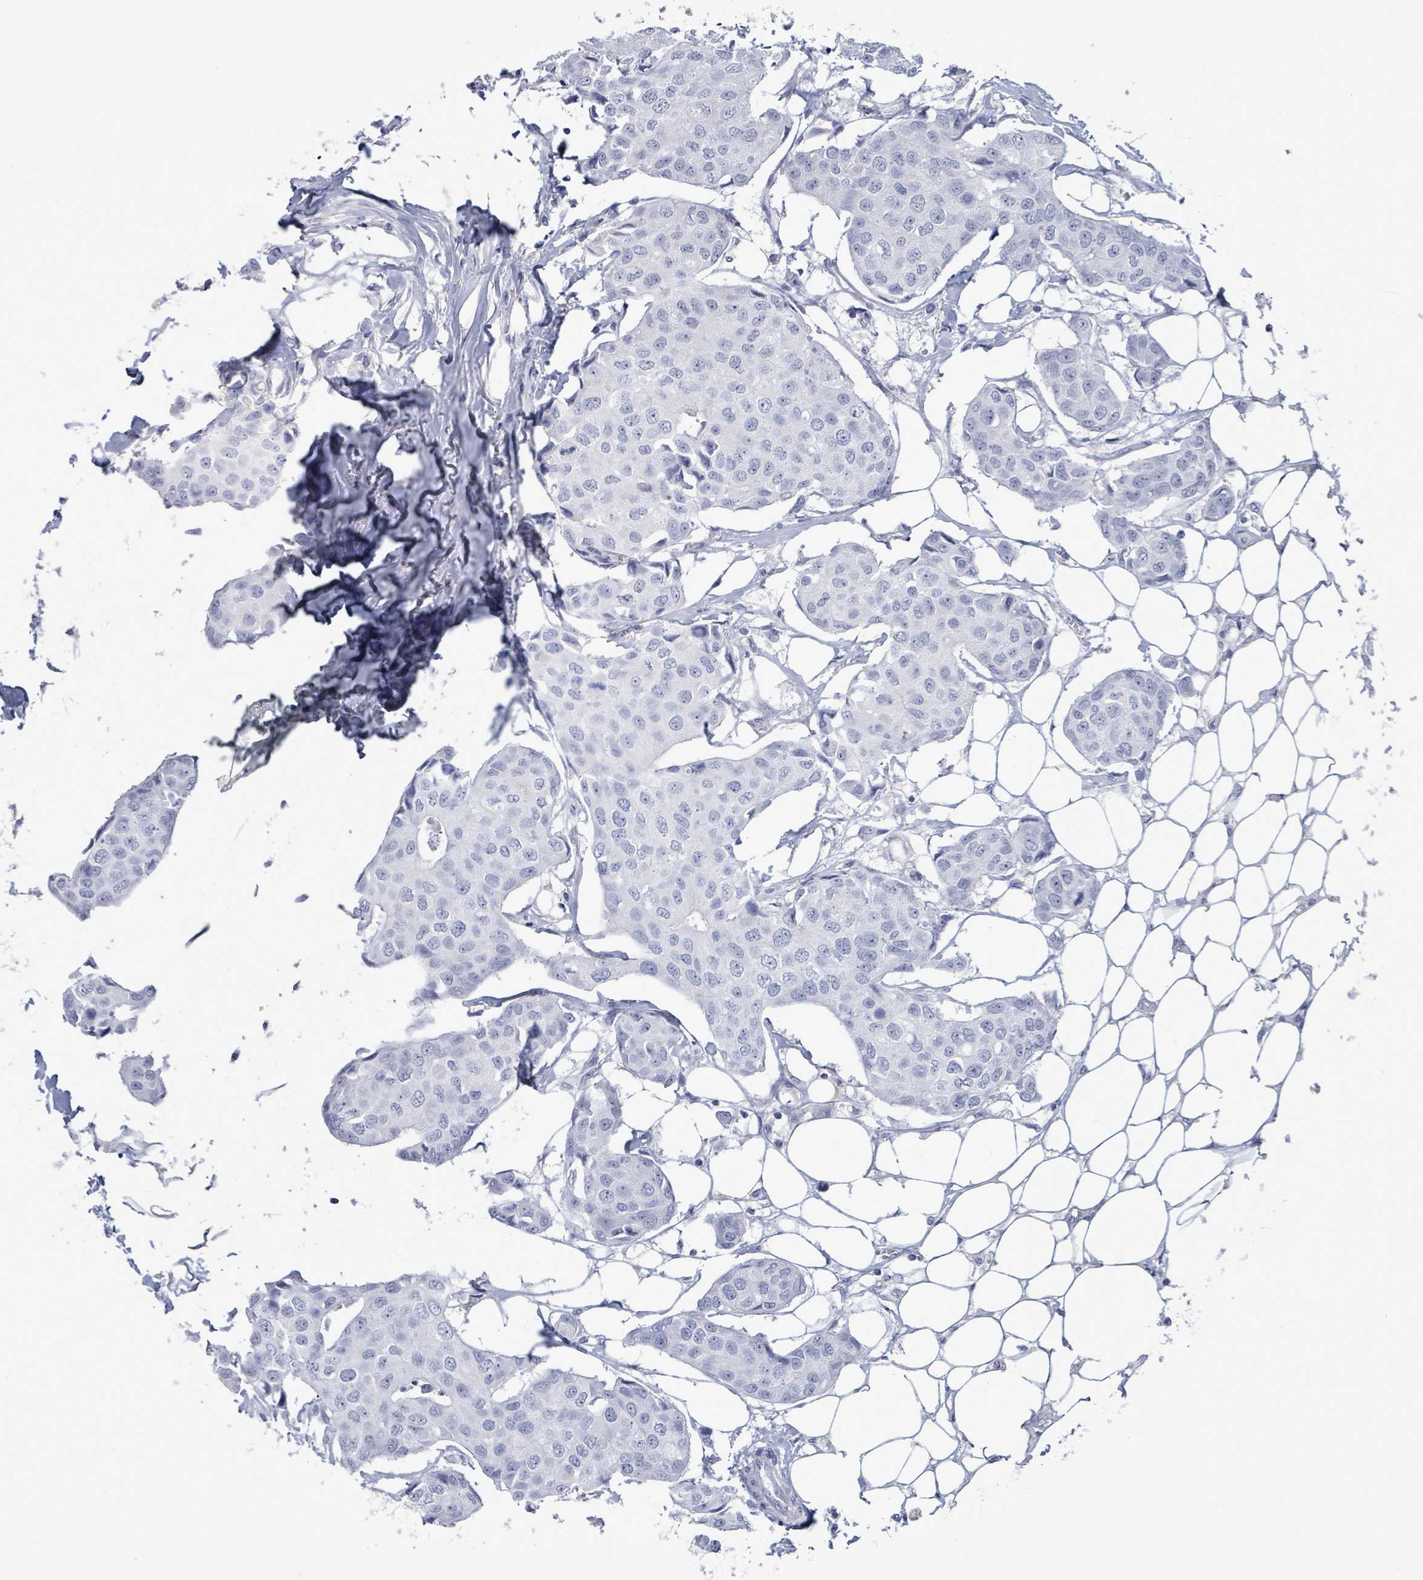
{"staining": {"intensity": "negative", "quantity": "none", "location": "none"}, "tissue": "breast cancer", "cell_type": "Tumor cells", "image_type": "cancer", "snomed": [{"axis": "morphology", "description": "Duct carcinoma"}, {"axis": "topography", "description": "Breast"}, {"axis": "topography", "description": "Lymph node"}], "caption": "IHC photomicrograph of neoplastic tissue: human breast cancer (intraductal carcinoma) stained with DAB shows no significant protein expression in tumor cells.", "gene": "CT45A5", "patient": {"sex": "female", "age": 80}}